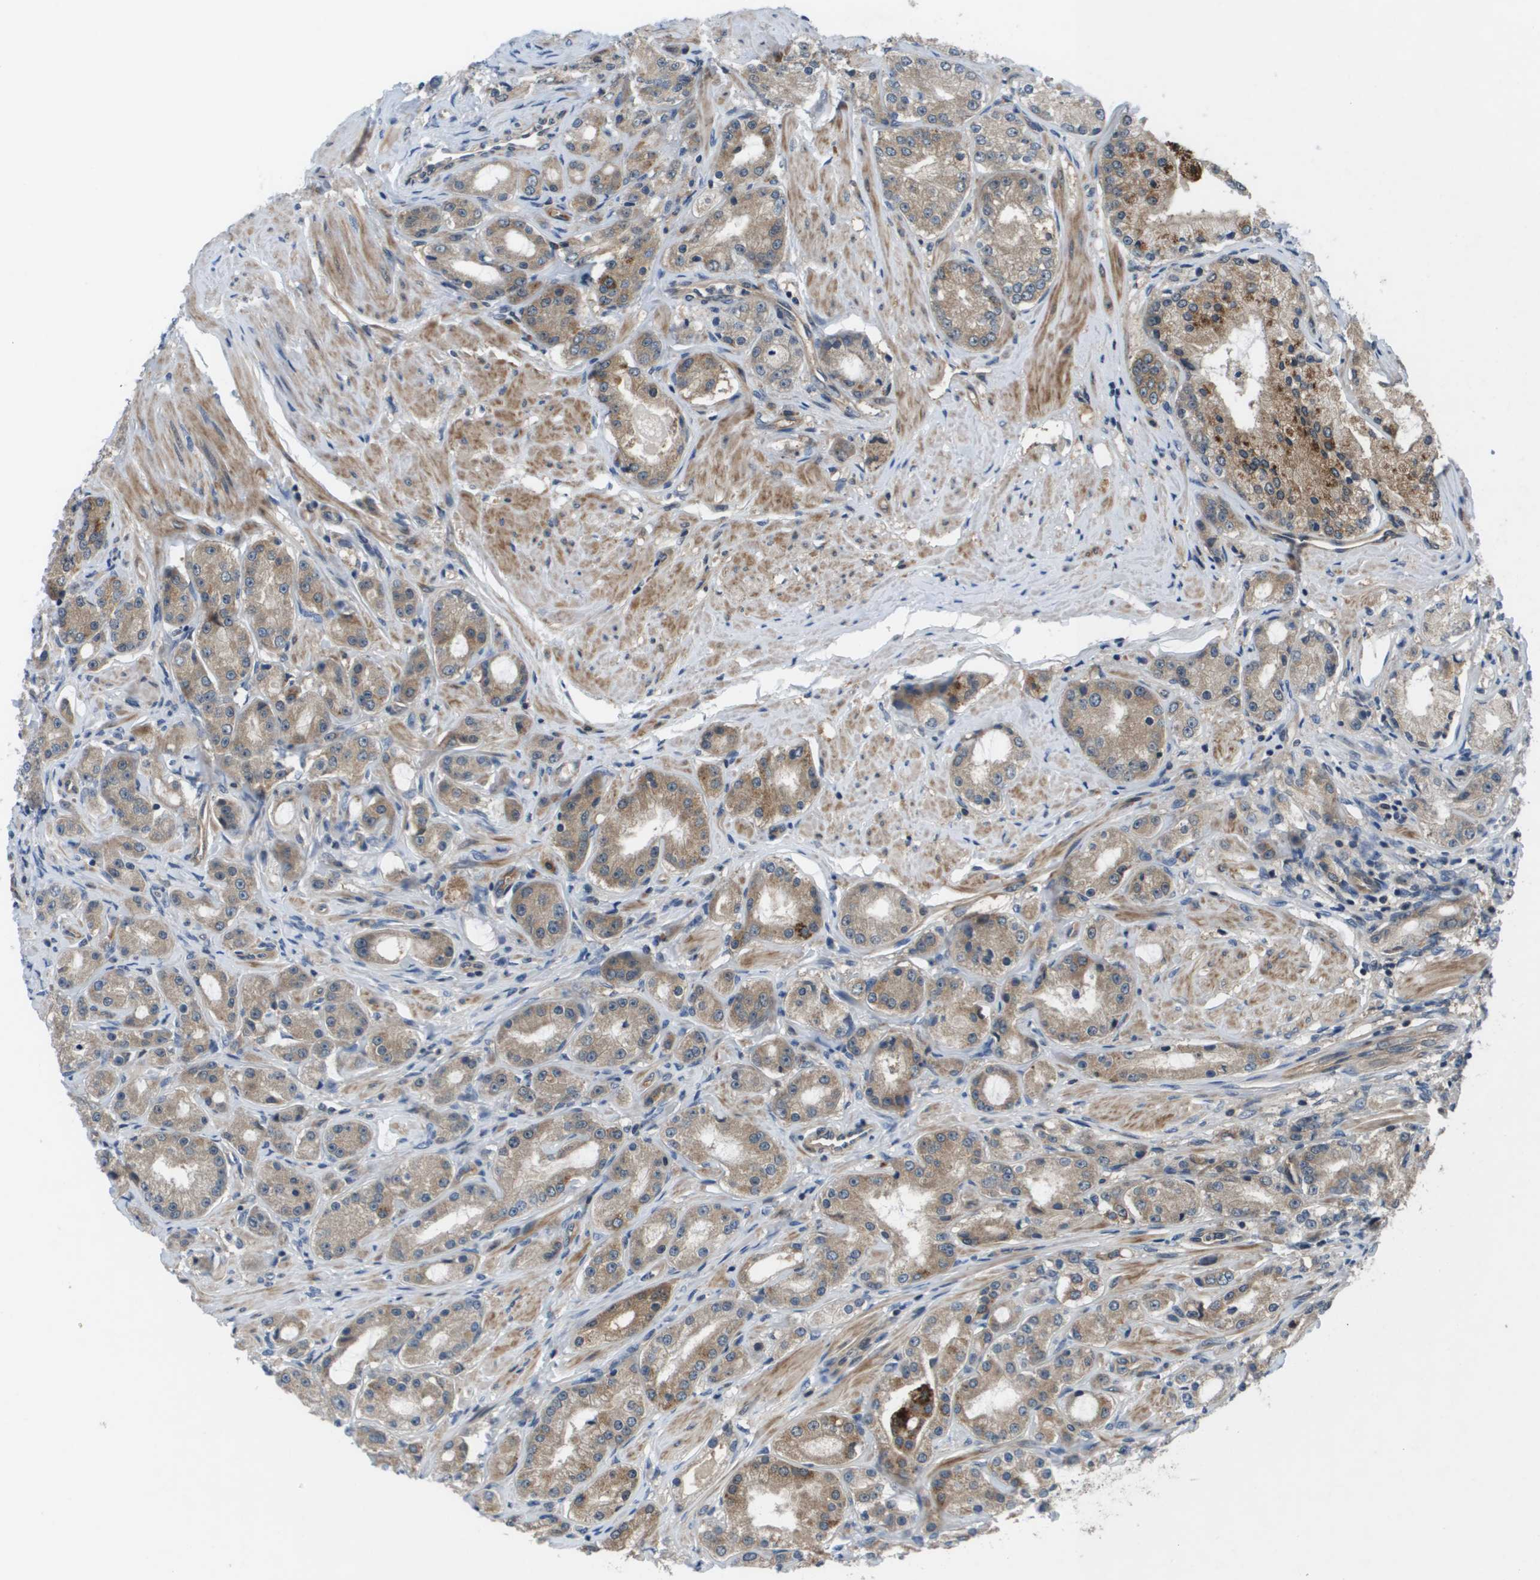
{"staining": {"intensity": "moderate", "quantity": ">75%", "location": "cytoplasmic/membranous"}, "tissue": "prostate cancer", "cell_type": "Tumor cells", "image_type": "cancer", "snomed": [{"axis": "morphology", "description": "Adenocarcinoma, Low grade"}, {"axis": "topography", "description": "Prostate"}], "caption": "Moderate cytoplasmic/membranous protein staining is present in about >75% of tumor cells in low-grade adenocarcinoma (prostate).", "gene": "ENPP5", "patient": {"sex": "male", "age": 63}}